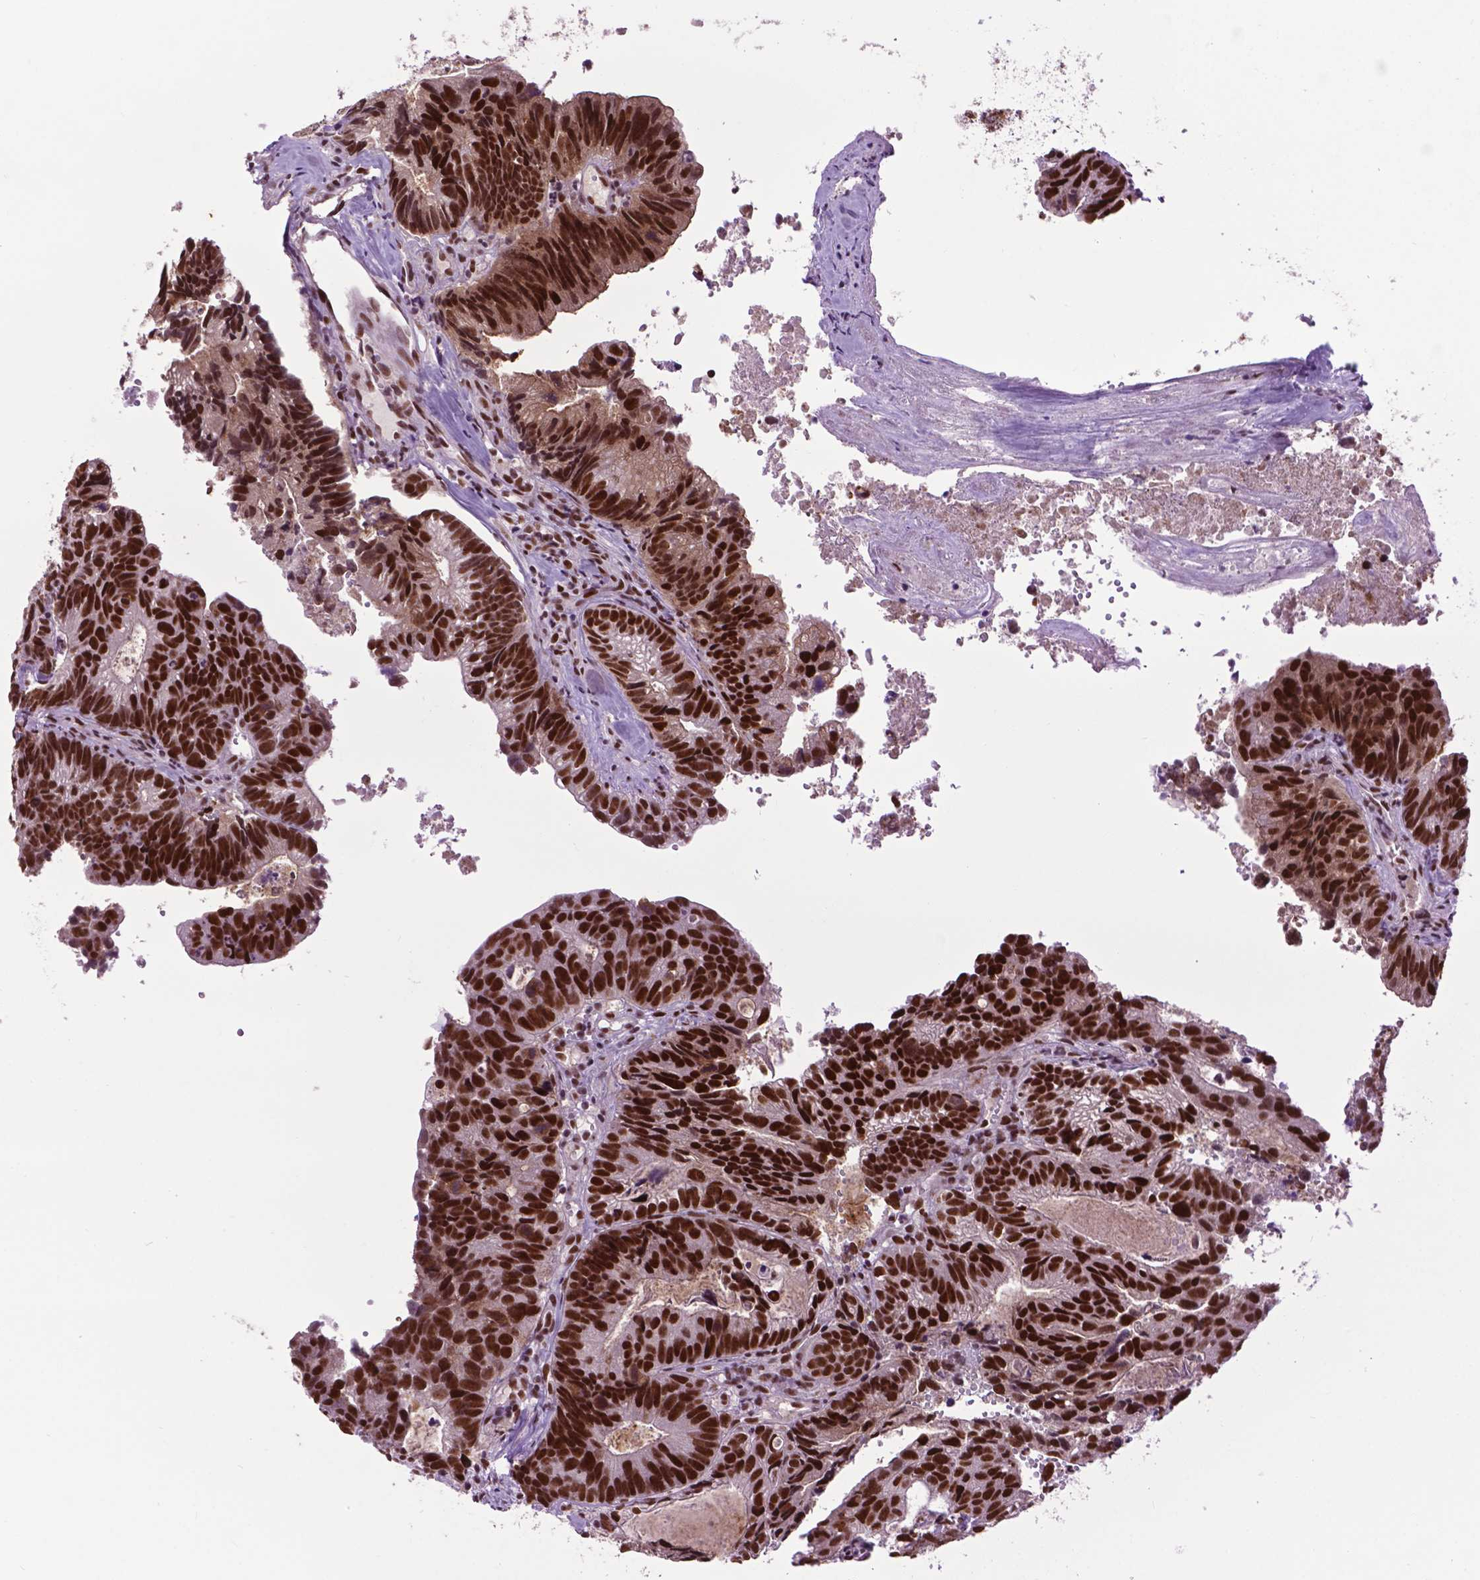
{"staining": {"intensity": "strong", "quantity": ">75%", "location": "nuclear"}, "tissue": "head and neck cancer", "cell_type": "Tumor cells", "image_type": "cancer", "snomed": [{"axis": "morphology", "description": "Adenocarcinoma, NOS"}, {"axis": "topography", "description": "Head-Neck"}], "caption": "Protein analysis of head and neck cancer tissue reveals strong nuclear expression in about >75% of tumor cells.", "gene": "EAF1", "patient": {"sex": "male", "age": 62}}